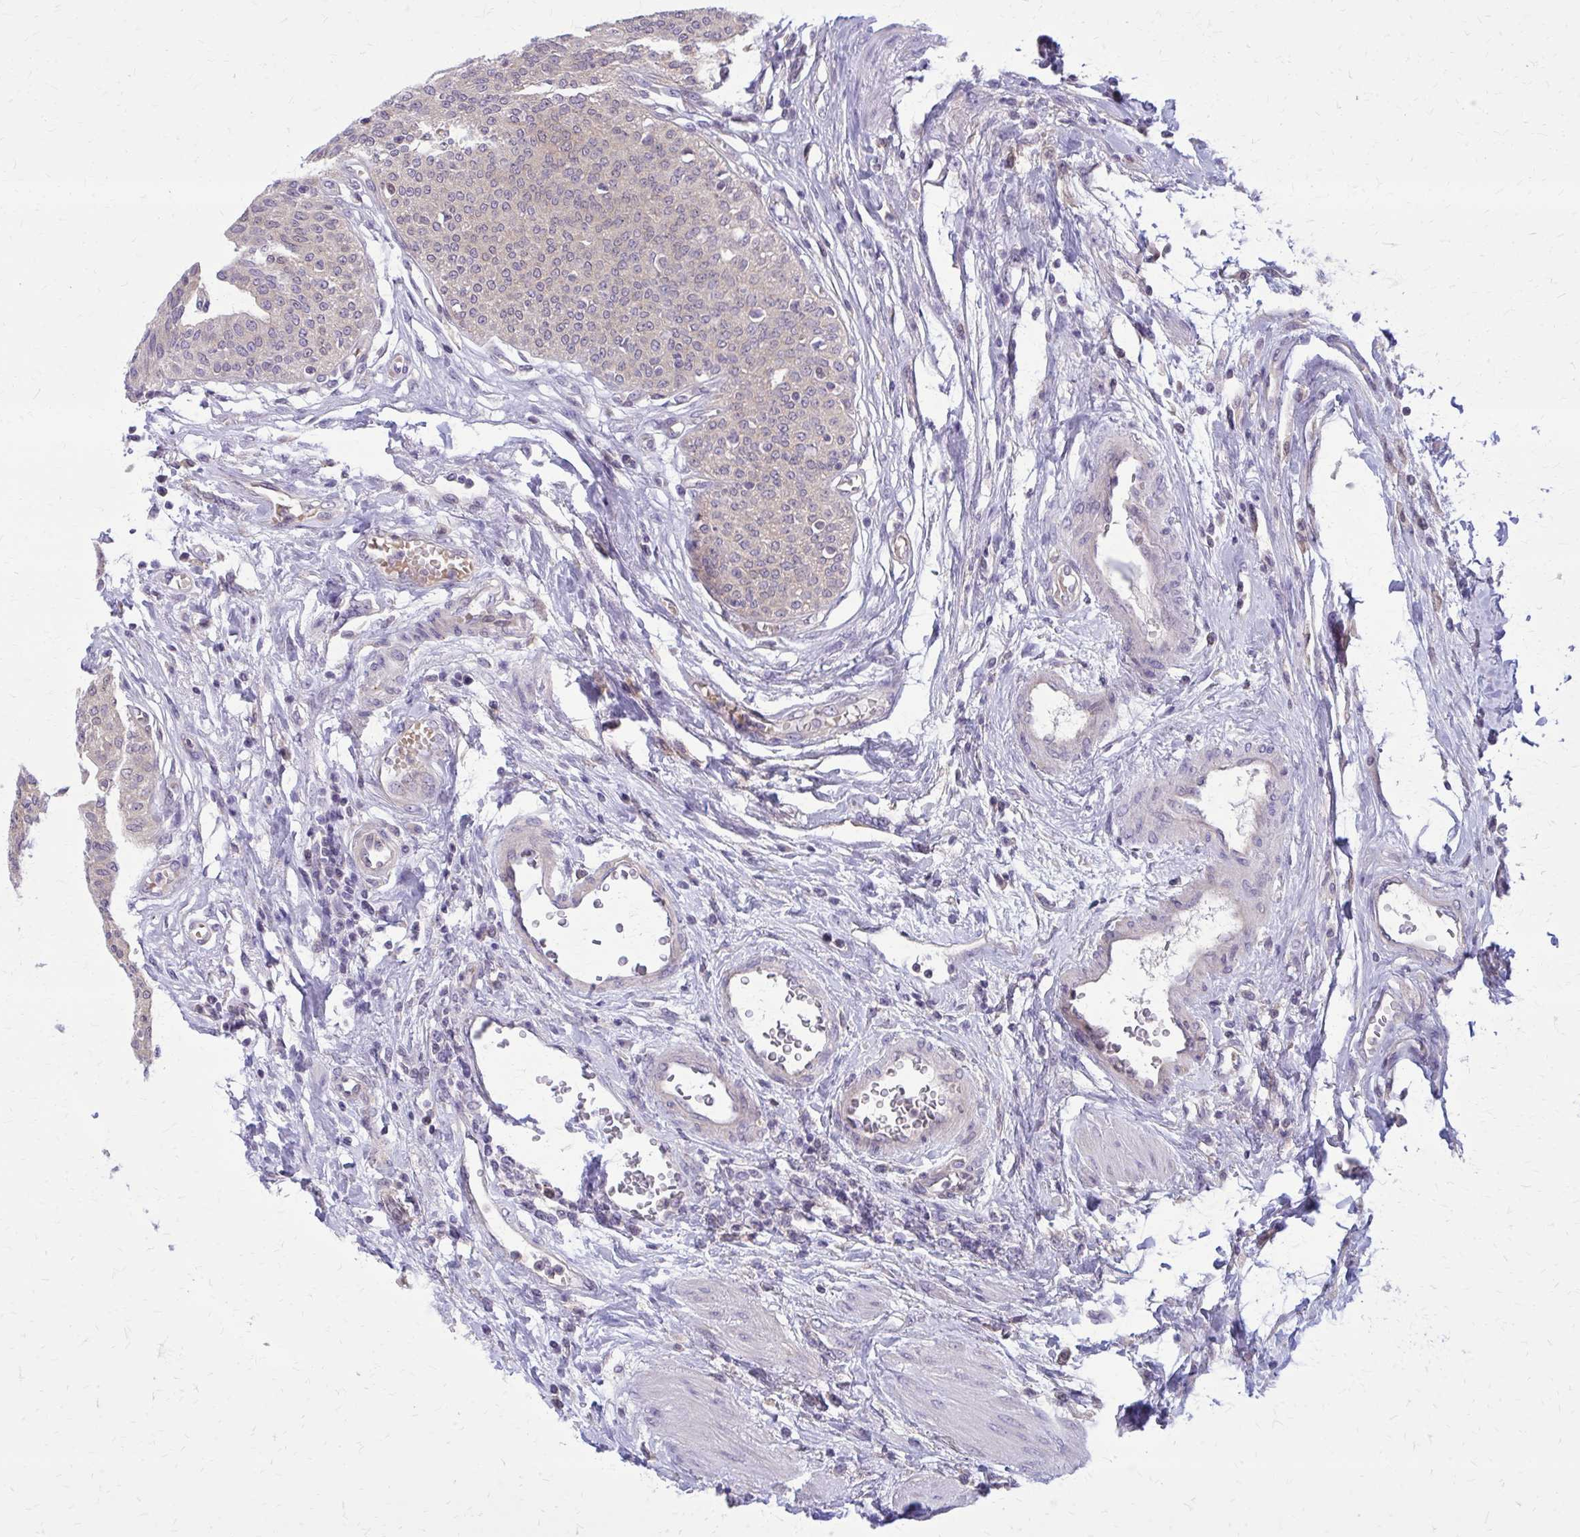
{"staining": {"intensity": "negative", "quantity": "none", "location": "none"}, "tissue": "urothelial cancer", "cell_type": "Tumor cells", "image_type": "cancer", "snomed": [{"axis": "morphology", "description": "Urothelial carcinoma, High grade"}, {"axis": "topography", "description": "Urinary bladder"}], "caption": "The immunohistochemistry (IHC) micrograph has no significant expression in tumor cells of urothelial cancer tissue.", "gene": "DBI", "patient": {"sex": "female", "age": 79}}